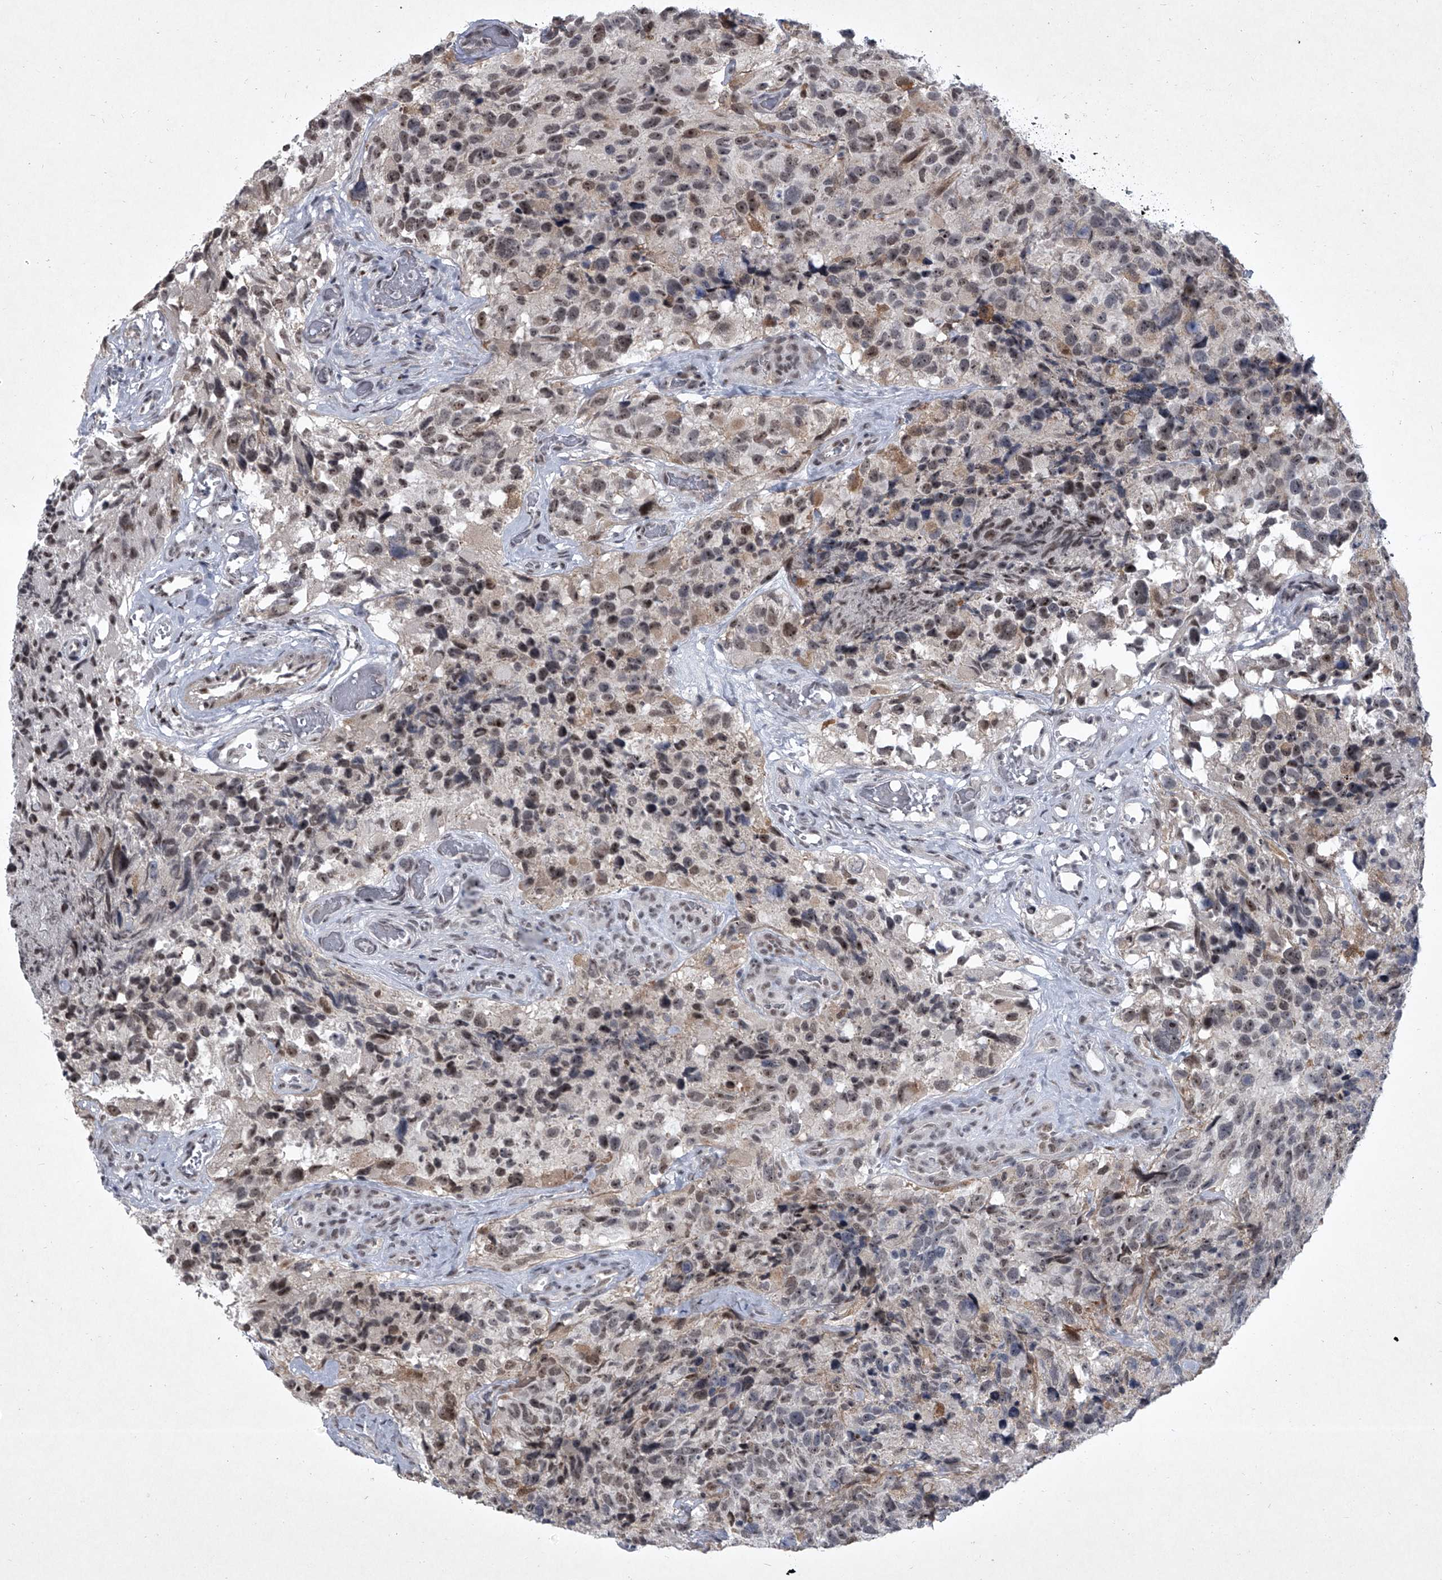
{"staining": {"intensity": "moderate", "quantity": "<25%", "location": "nuclear"}, "tissue": "glioma", "cell_type": "Tumor cells", "image_type": "cancer", "snomed": [{"axis": "morphology", "description": "Glioma, malignant, High grade"}, {"axis": "topography", "description": "Brain"}], "caption": "This photomicrograph displays immunohistochemistry (IHC) staining of human glioma, with low moderate nuclear staining in approximately <25% of tumor cells.", "gene": "MLLT1", "patient": {"sex": "male", "age": 69}}